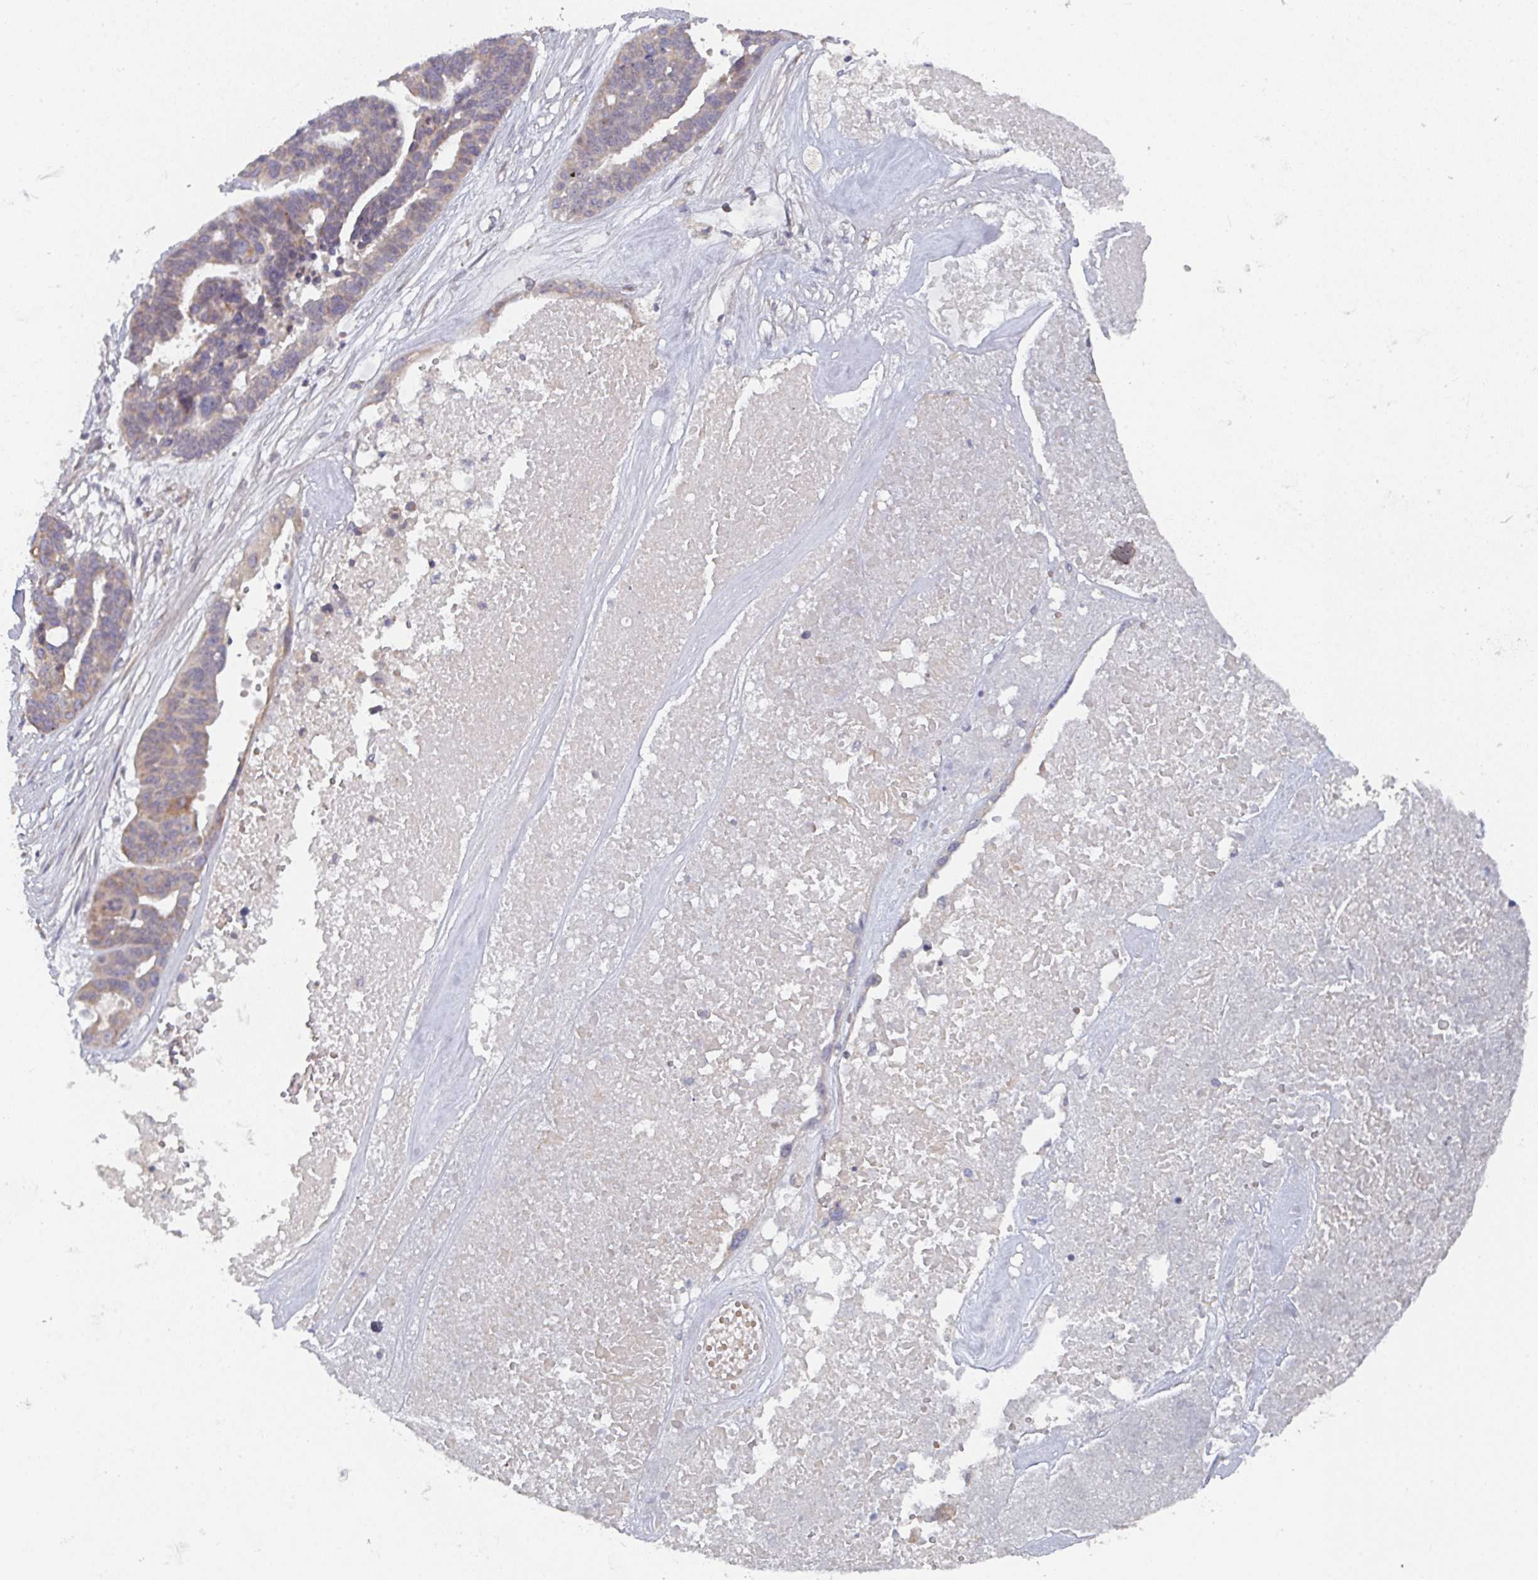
{"staining": {"intensity": "moderate", "quantity": "25%-75%", "location": "cytoplasmic/membranous"}, "tissue": "ovarian cancer", "cell_type": "Tumor cells", "image_type": "cancer", "snomed": [{"axis": "morphology", "description": "Cystadenocarcinoma, serous, NOS"}, {"axis": "topography", "description": "Ovary"}], "caption": "Immunohistochemistry staining of ovarian cancer, which reveals medium levels of moderate cytoplasmic/membranous expression in approximately 25%-75% of tumor cells indicating moderate cytoplasmic/membranous protein staining. The staining was performed using DAB (3,3'-diaminobenzidine) (brown) for protein detection and nuclei were counterstained in hematoxylin (blue).", "gene": "ELOVL1", "patient": {"sex": "female", "age": 59}}